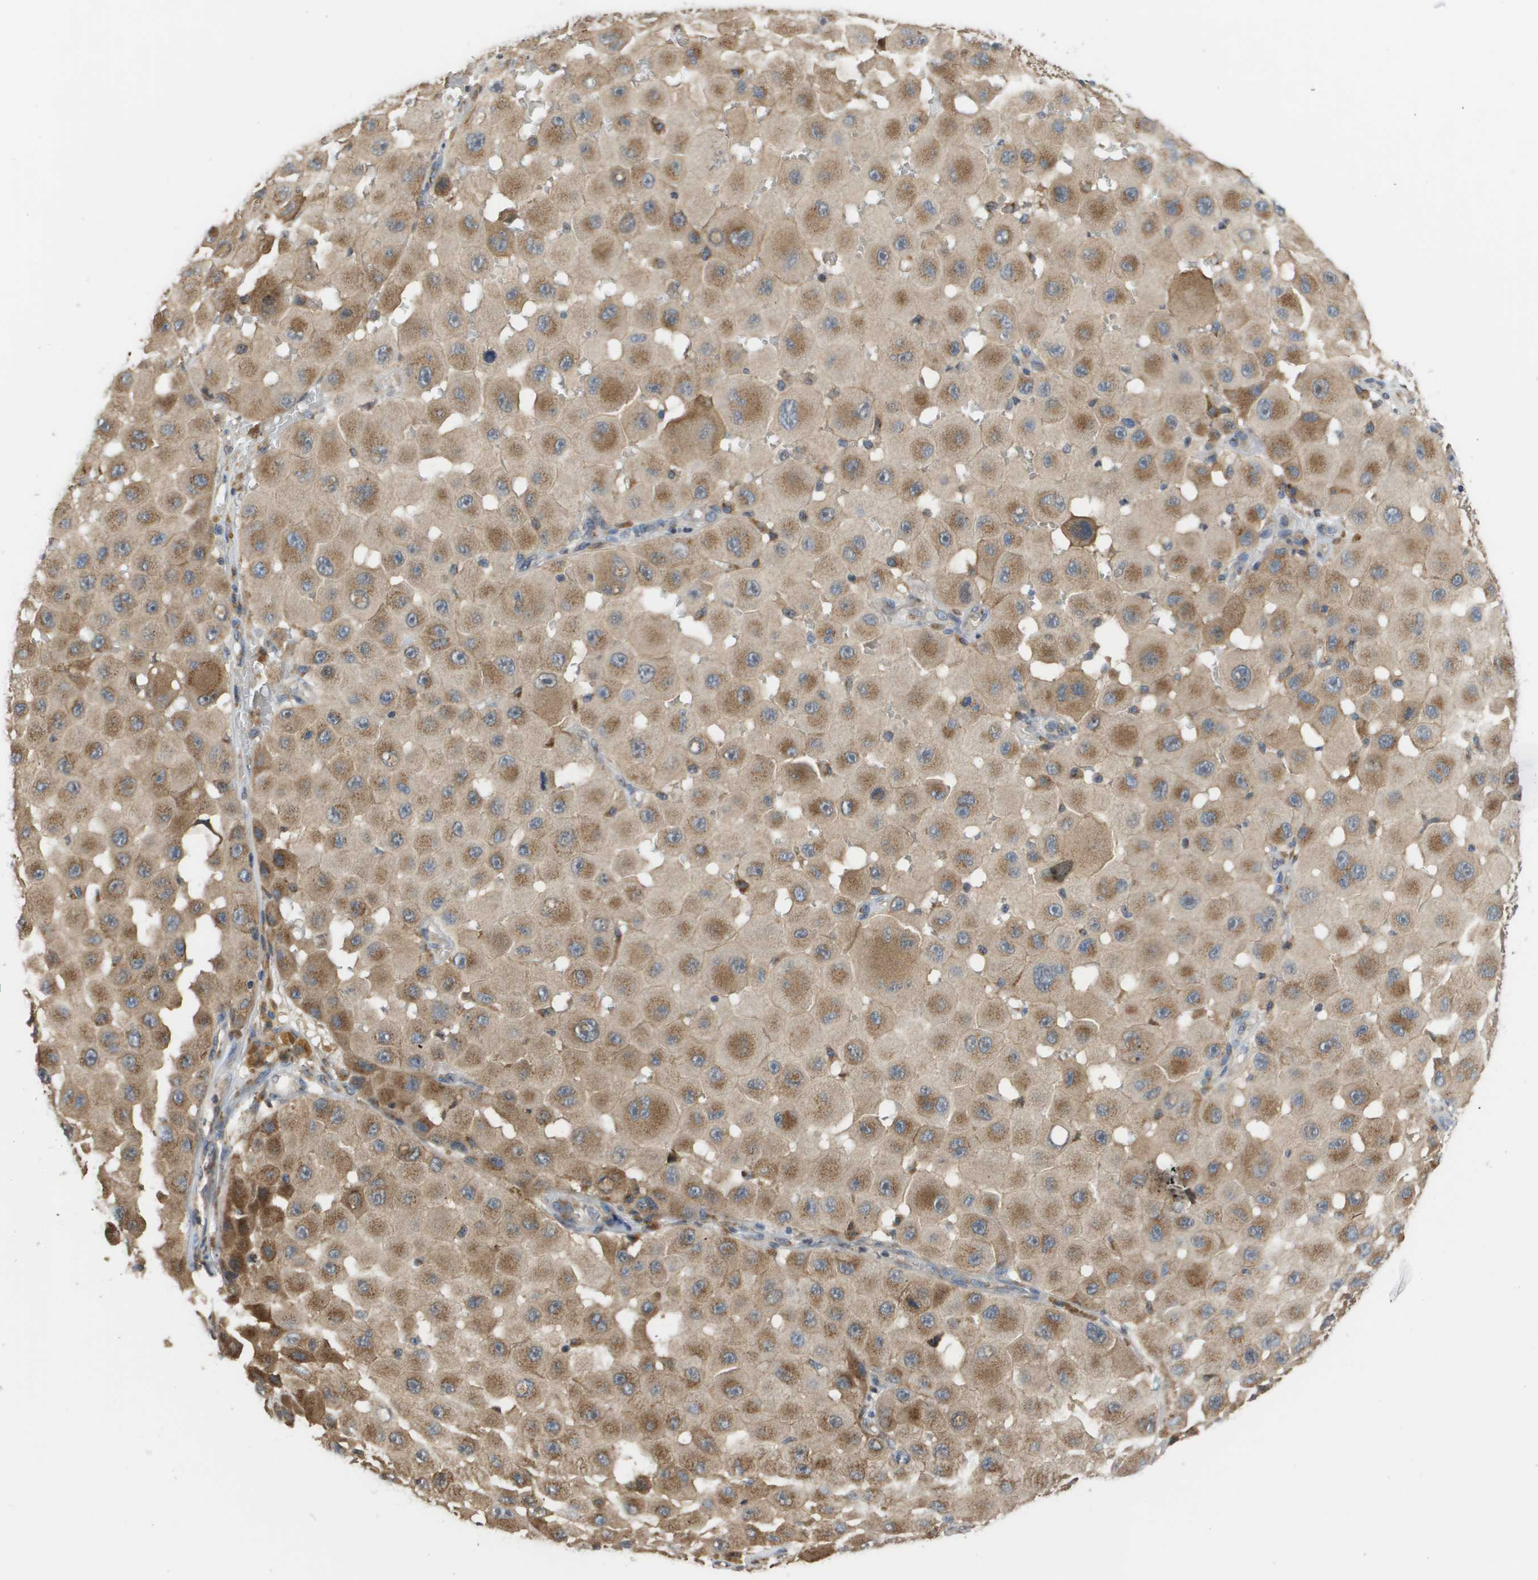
{"staining": {"intensity": "moderate", "quantity": ">75%", "location": "cytoplasmic/membranous"}, "tissue": "melanoma", "cell_type": "Tumor cells", "image_type": "cancer", "snomed": [{"axis": "morphology", "description": "Malignant melanoma, NOS"}, {"axis": "topography", "description": "Skin"}], "caption": "The image shows immunohistochemical staining of malignant melanoma. There is moderate cytoplasmic/membranous staining is appreciated in approximately >75% of tumor cells.", "gene": "PCK1", "patient": {"sex": "female", "age": 81}}